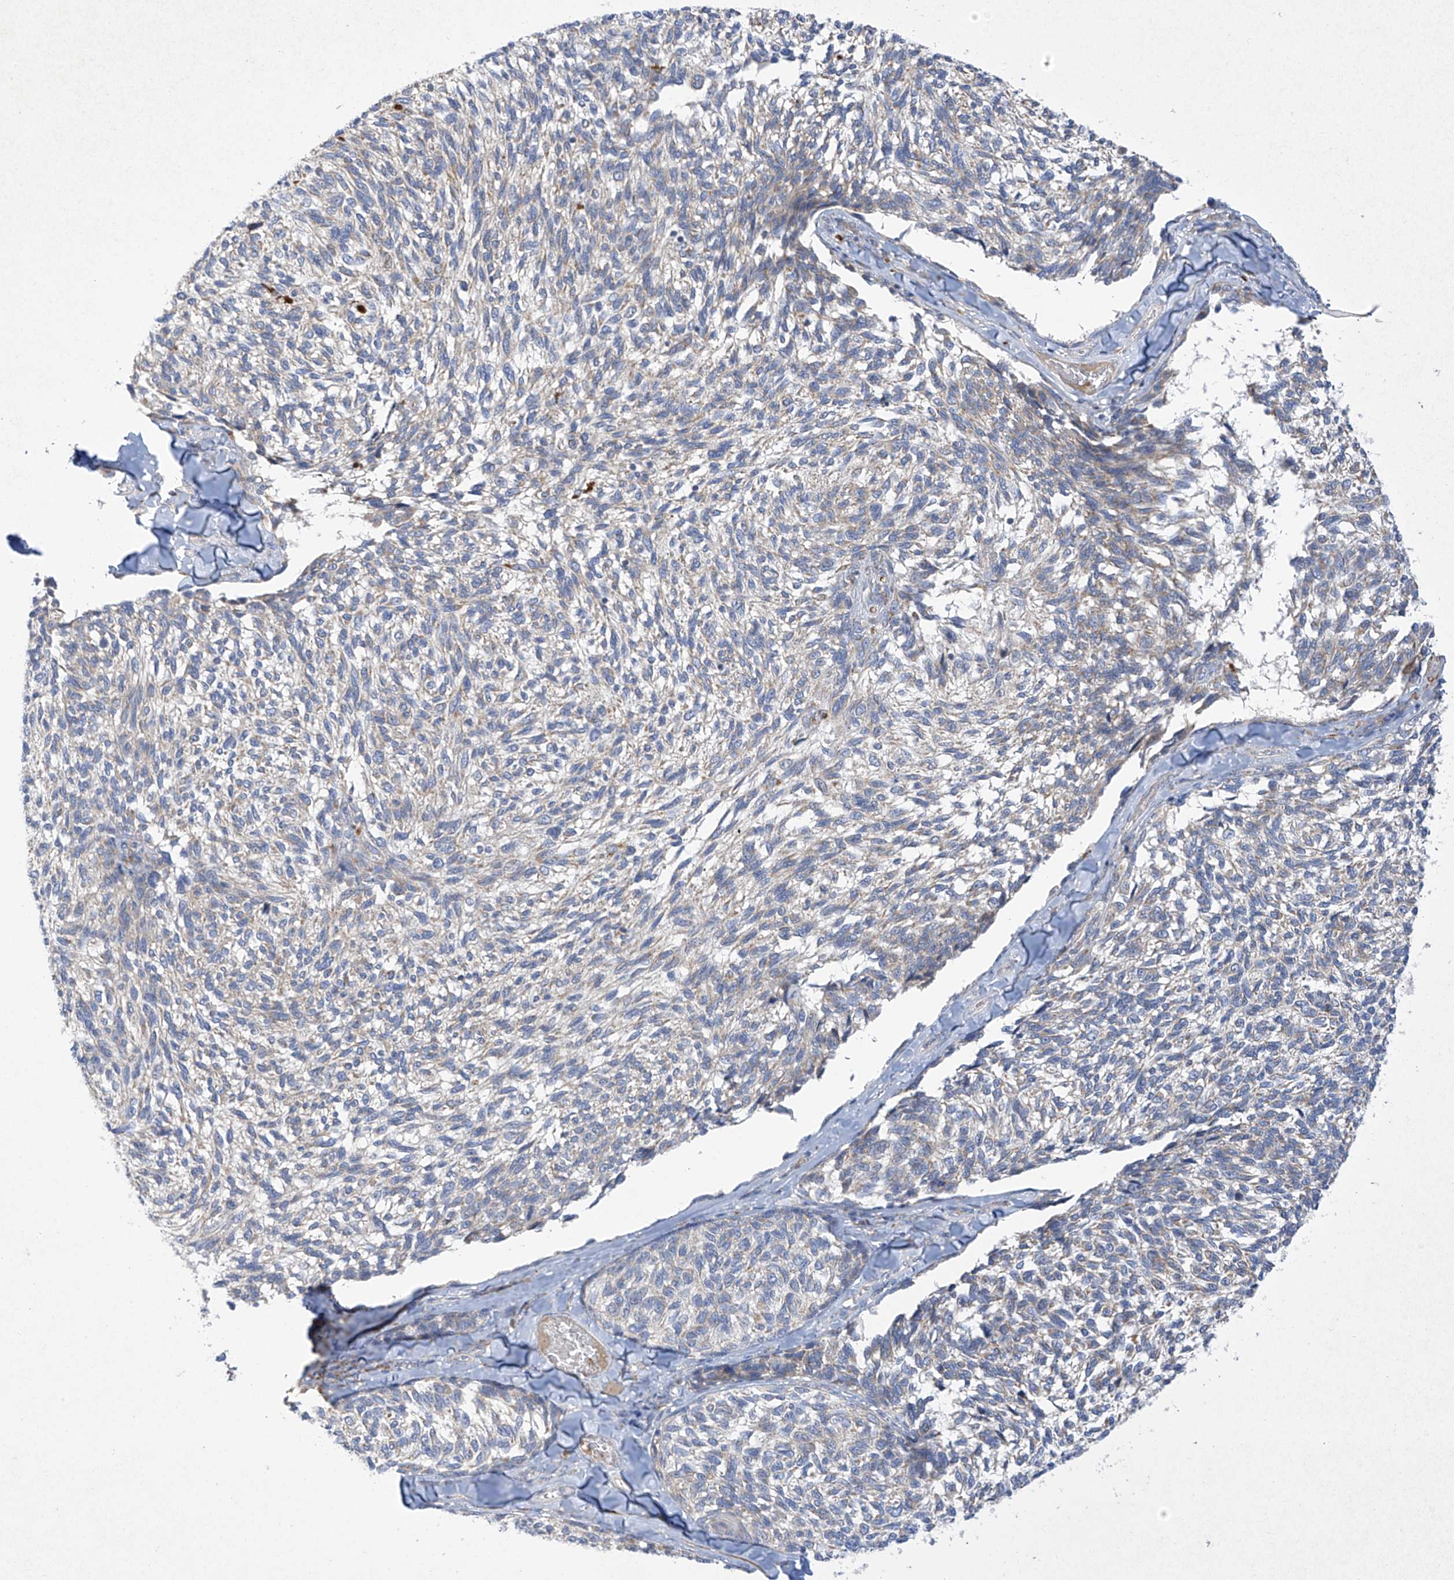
{"staining": {"intensity": "weak", "quantity": "<25%", "location": "cytoplasmic/membranous"}, "tissue": "melanoma", "cell_type": "Tumor cells", "image_type": "cancer", "snomed": [{"axis": "morphology", "description": "Malignant melanoma, NOS"}, {"axis": "topography", "description": "Skin"}], "caption": "Micrograph shows no protein expression in tumor cells of melanoma tissue. (IHC, brightfield microscopy, high magnification).", "gene": "METTL18", "patient": {"sex": "female", "age": 73}}